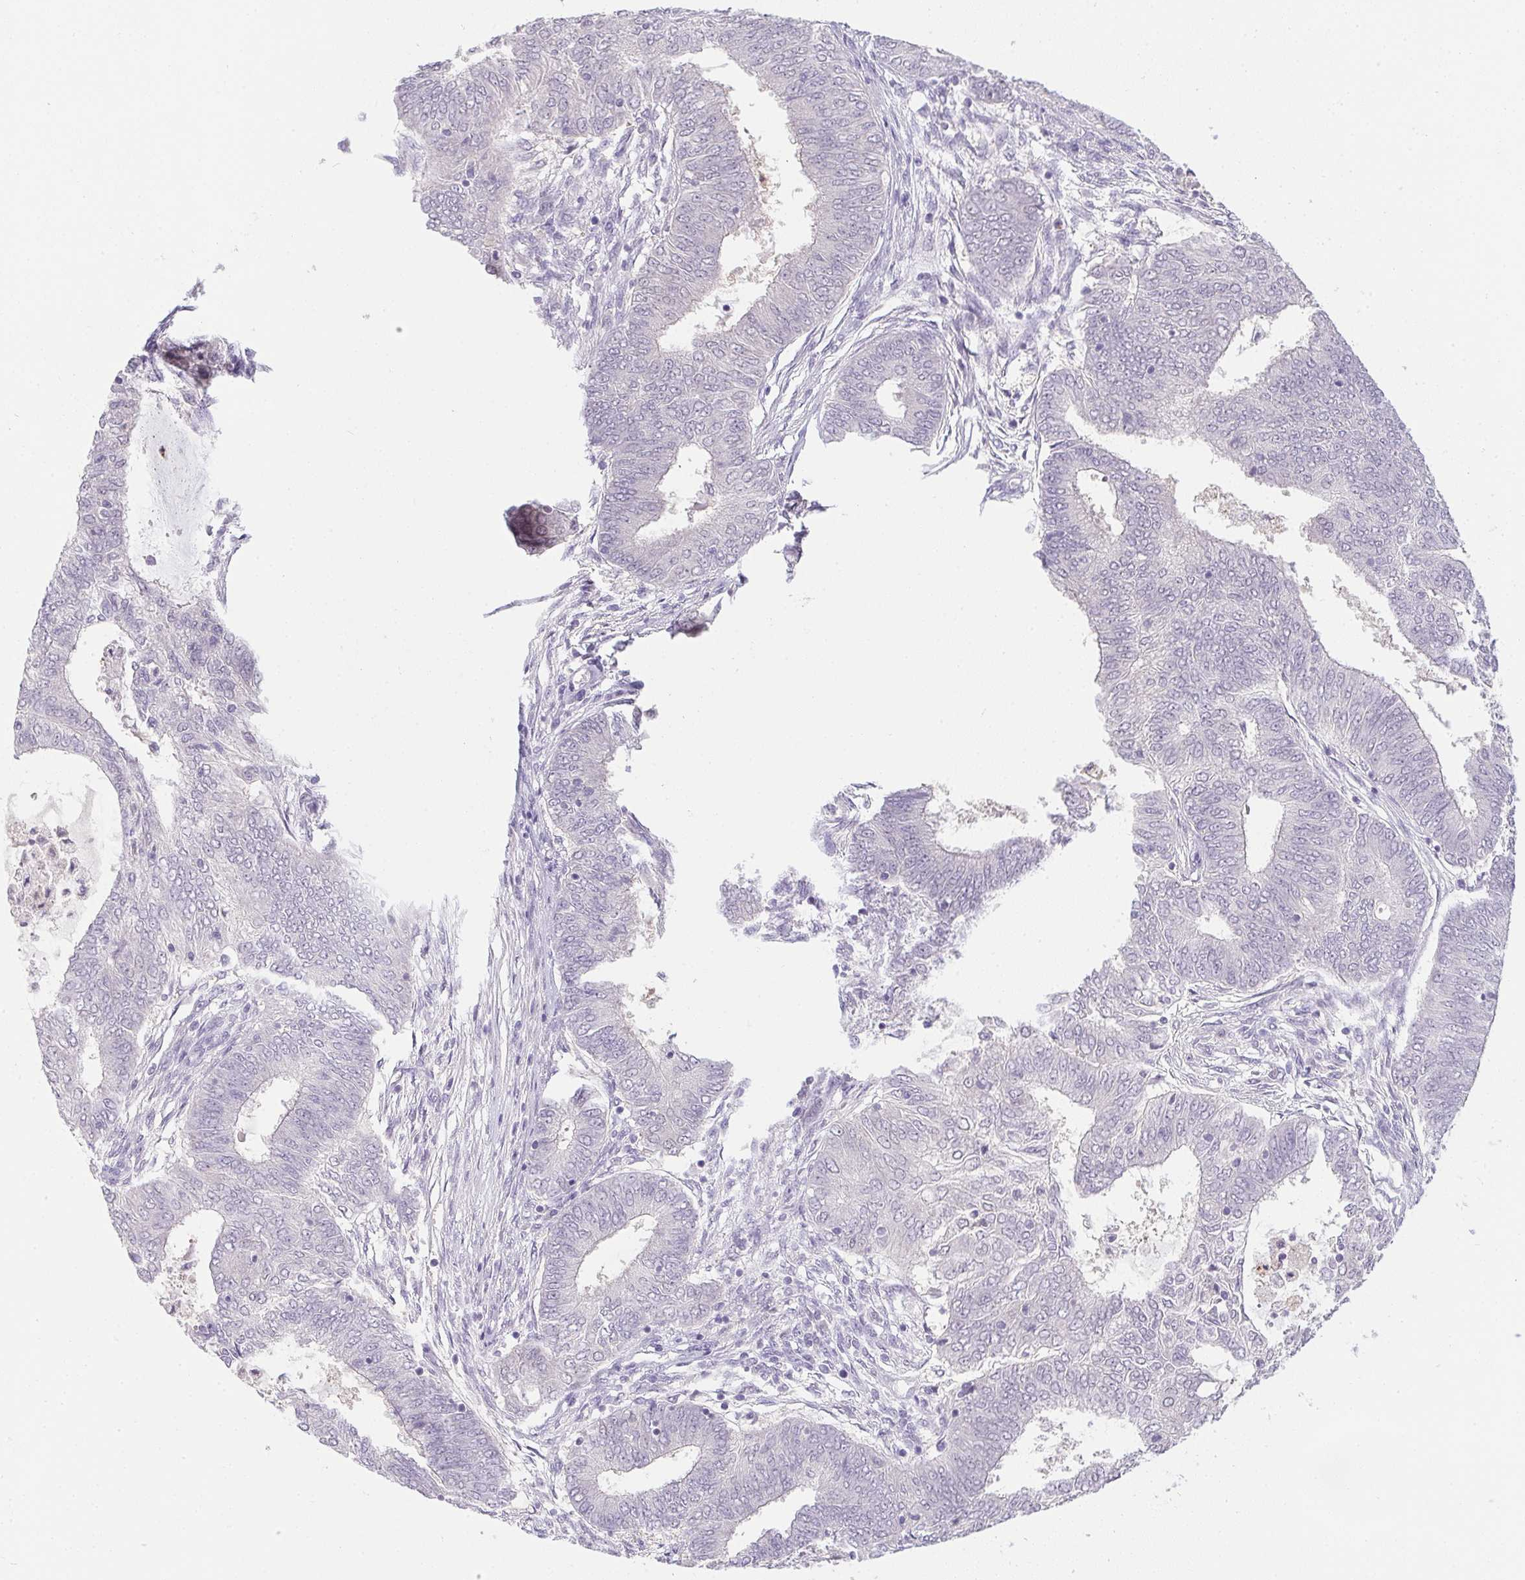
{"staining": {"intensity": "negative", "quantity": "none", "location": "none"}, "tissue": "endometrial cancer", "cell_type": "Tumor cells", "image_type": "cancer", "snomed": [{"axis": "morphology", "description": "Adenocarcinoma, NOS"}, {"axis": "topography", "description": "Endometrium"}], "caption": "A high-resolution histopathology image shows IHC staining of endometrial cancer (adenocarcinoma), which displays no significant expression in tumor cells. (Immunohistochemistry, brightfield microscopy, high magnification).", "gene": "DNAJC5G", "patient": {"sex": "female", "age": 62}}